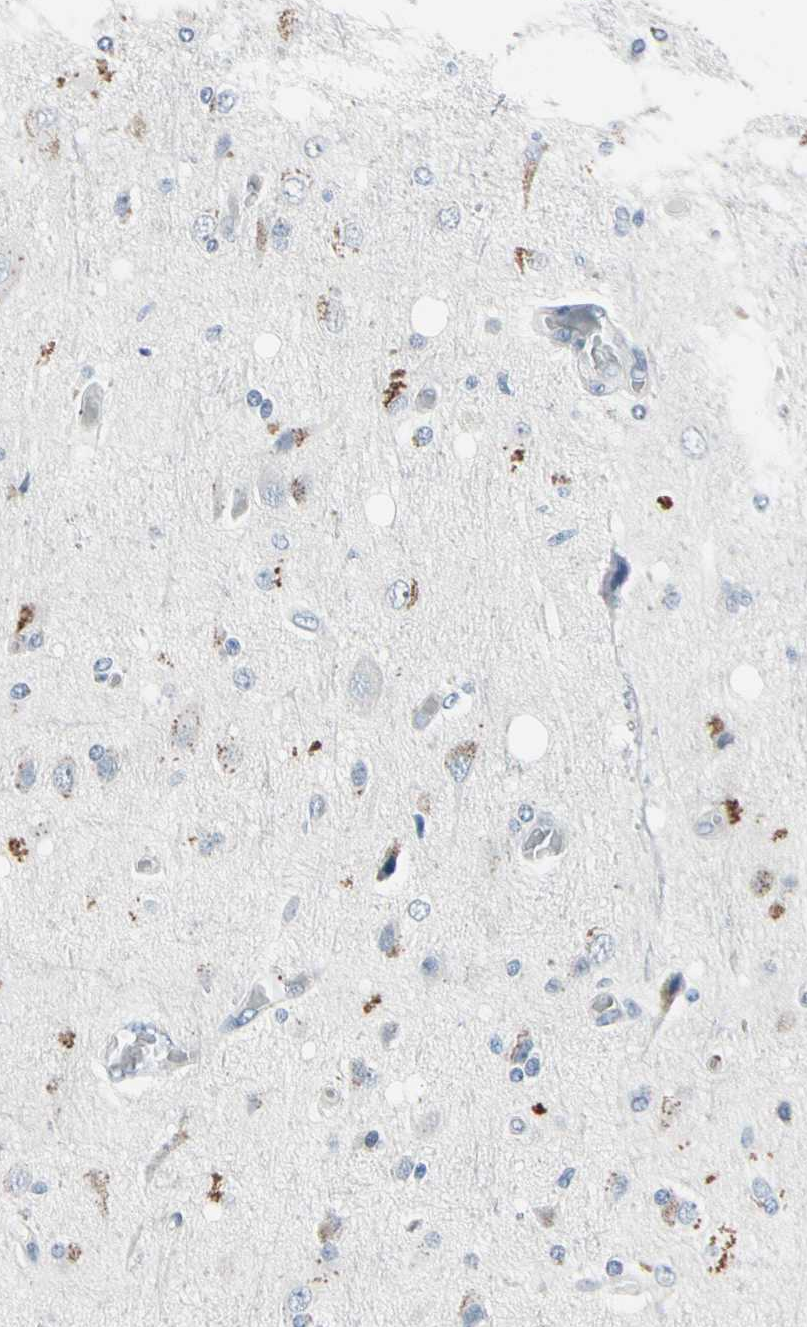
{"staining": {"intensity": "moderate", "quantity": "<25%", "location": "cytoplasmic/membranous"}, "tissue": "glioma", "cell_type": "Tumor cells", "image_type": "cancer", "snomed": [{"axis": "morphology", "description": "Normal tissue, NOS"}, {"axis": "morphology", "description": "Glioma, malignant, High grade"}, {"axis": "topography", "description": "Cerebral cortex"}], "caption": "A brown stain highlights moderate cytoplasmic/membranous staining of a protein in human malignant high-grade glioma tumor cells.", "gene": "TXN", "patient": {"sex": "male", "age": 77}}